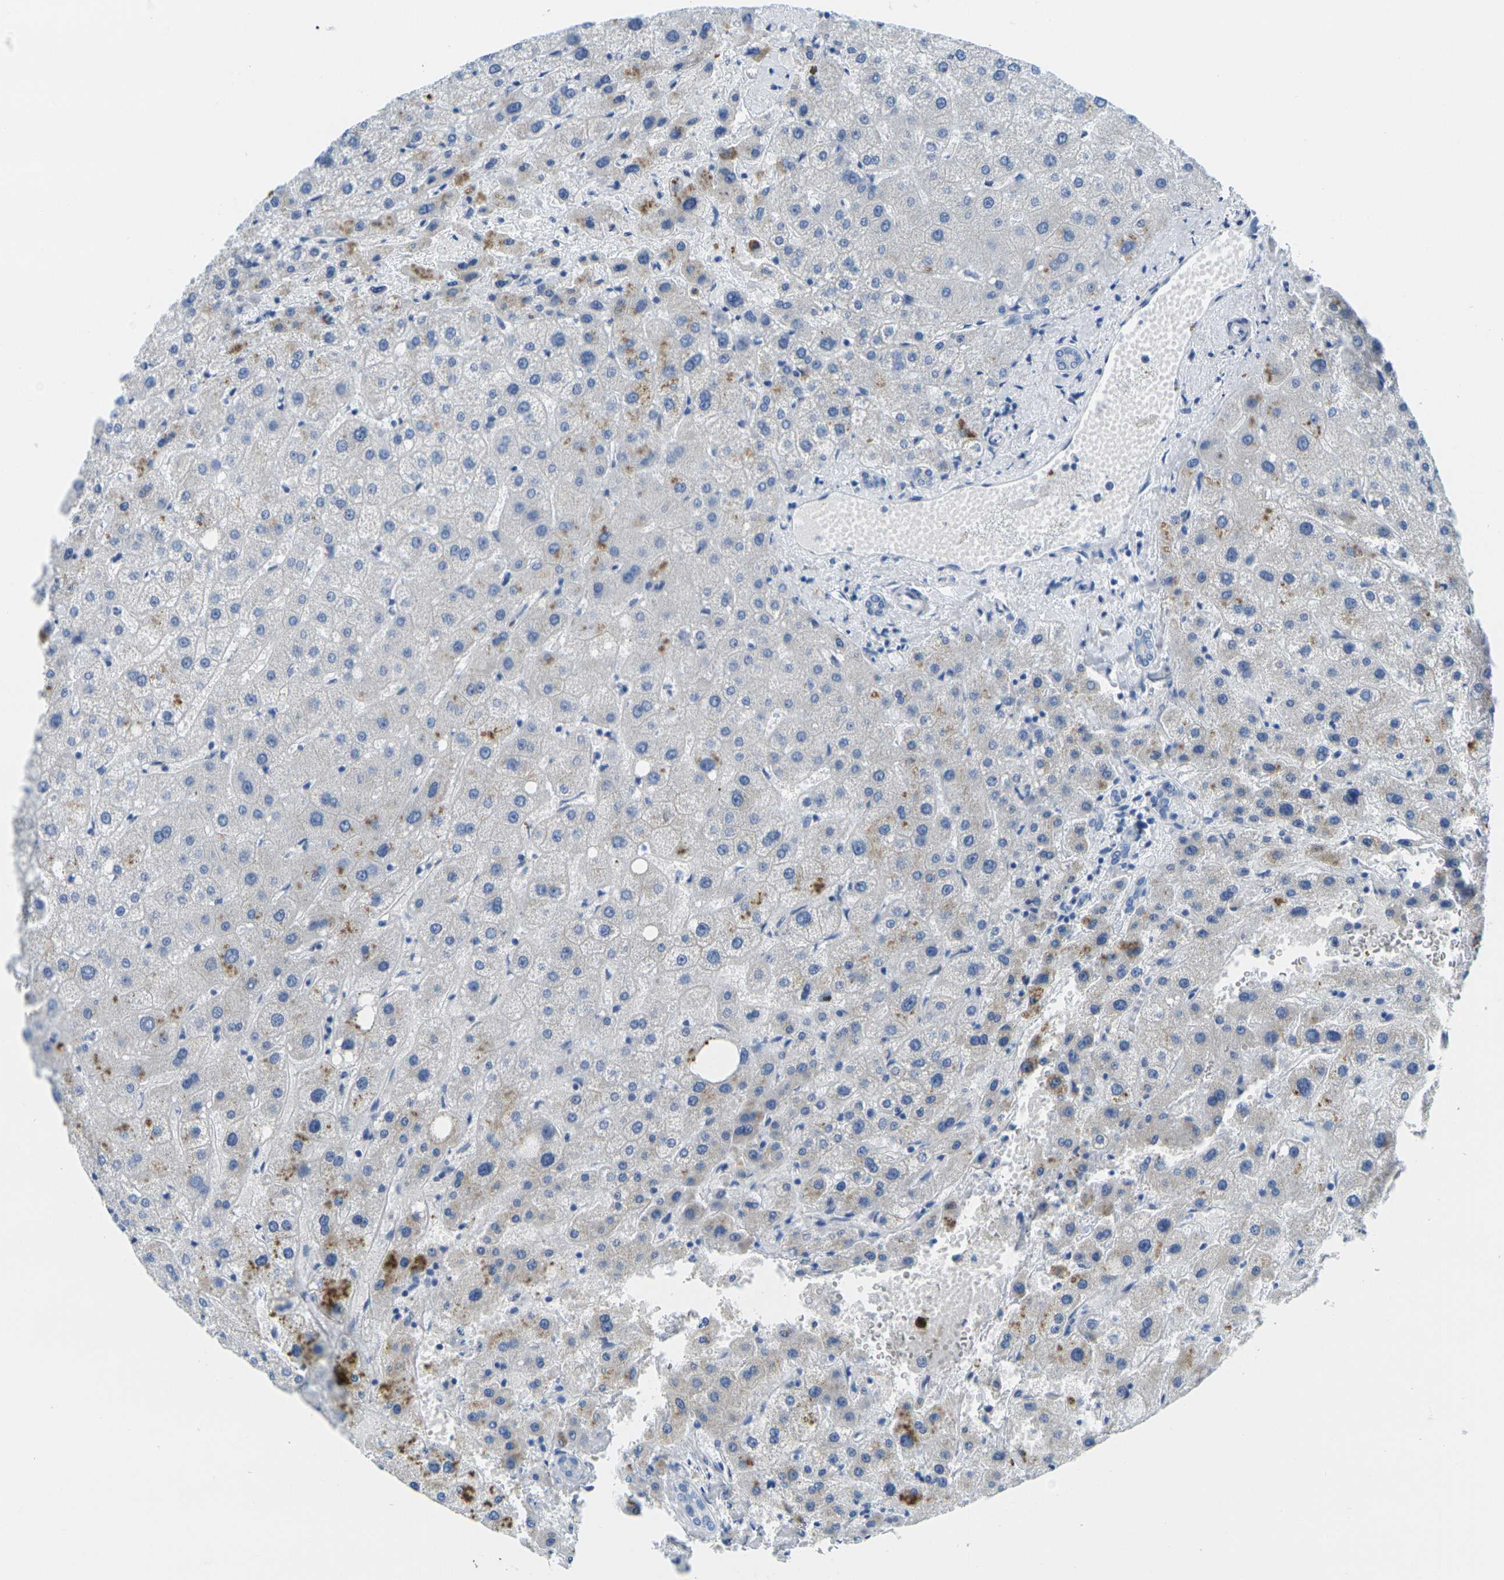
{"staining": {"intensity": "negative", "quantity": "none", "location": "none"}, "tissue": "liver", "cell_type": "Cholangiocytes", "image_type": "normal", "snomed": [{"axis": "morphology", "description": "Normal tissue, NOS"}, {"axis": "topography", "description": "Liver"}], "caption": "This is a image of immunohistochemistry (IHC) staining of unremarkable liver, which shows no positivity in cholangiocytes.", "gene": "GPR15", "patient": {"sex": "male", "age": 73}}